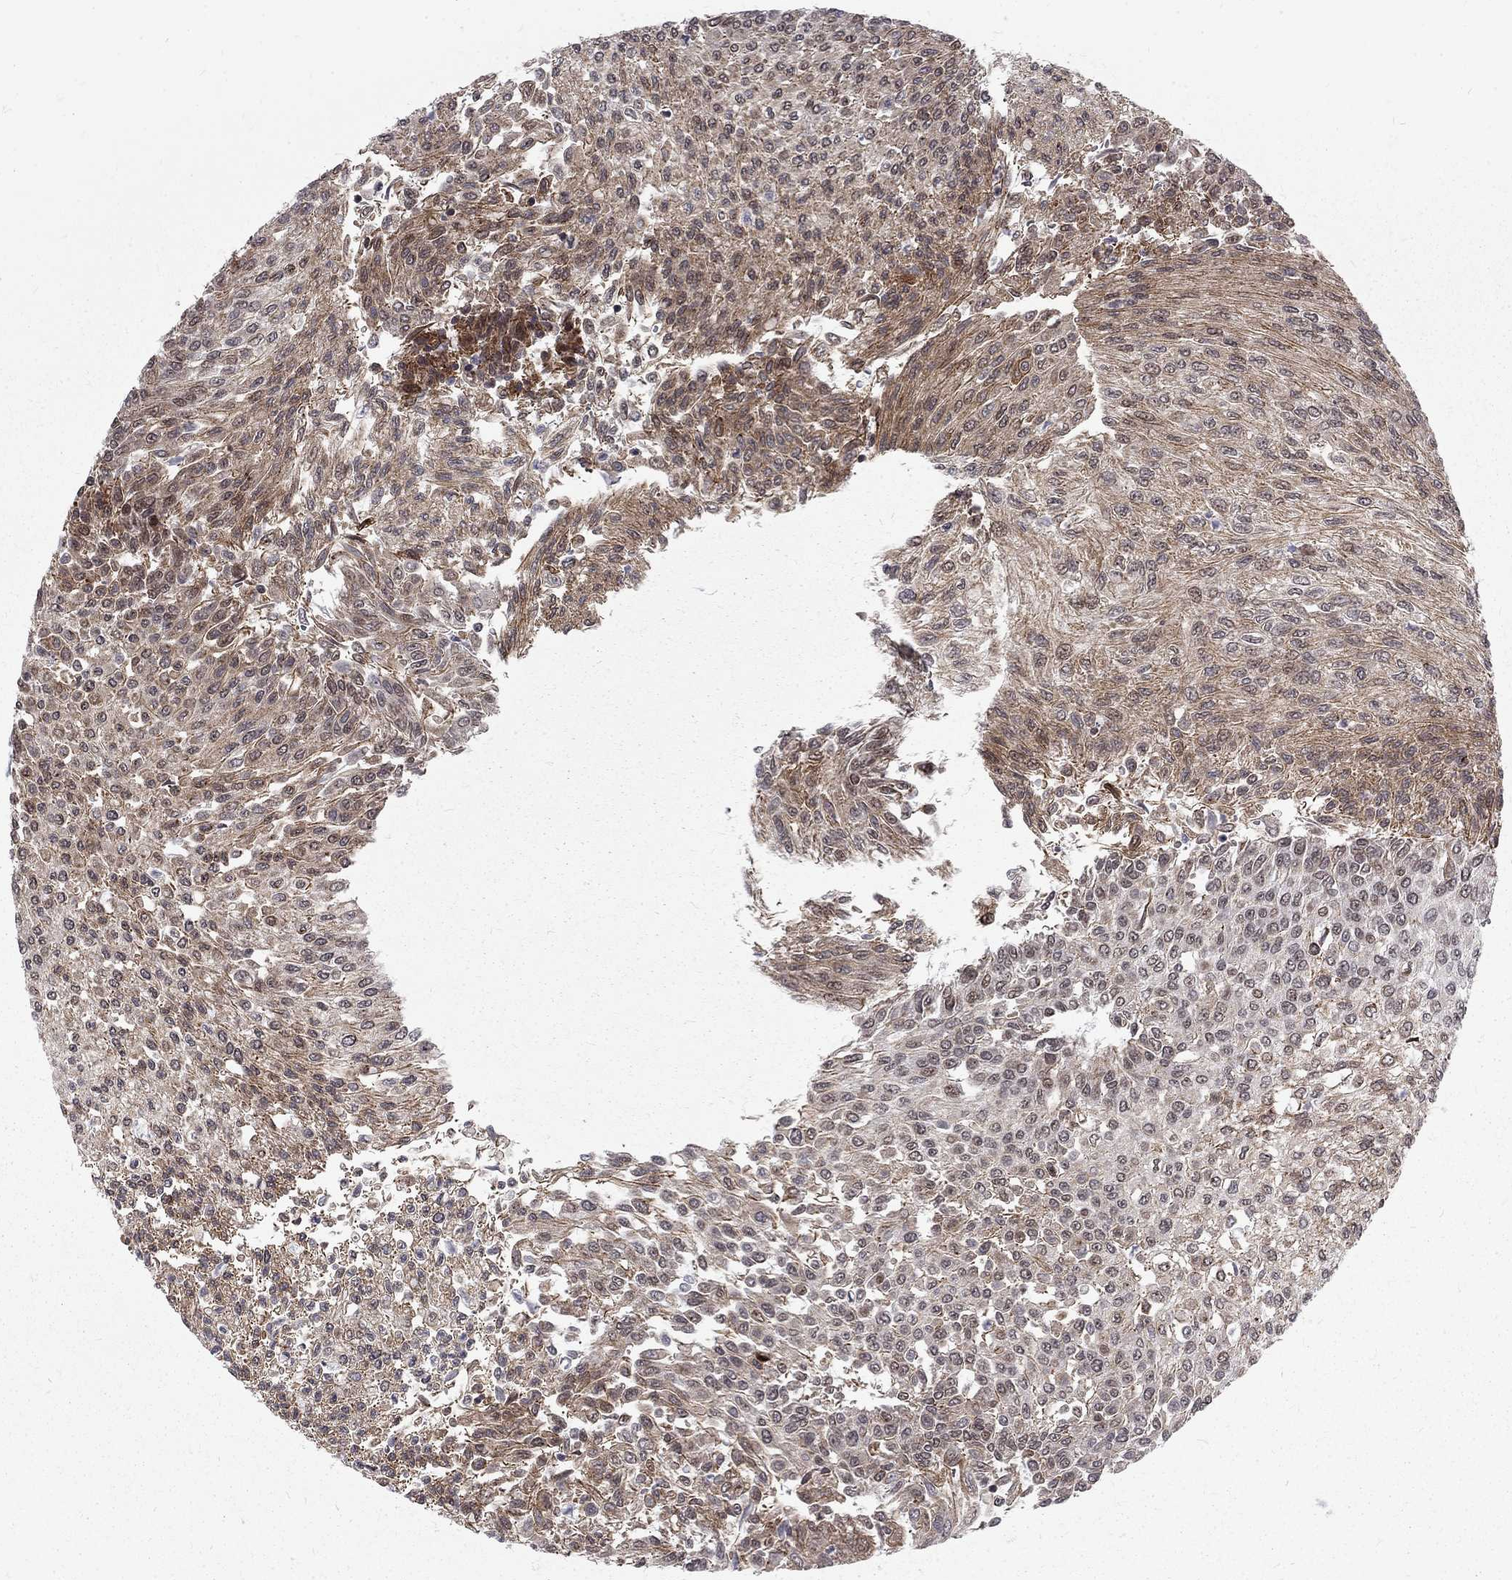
{"staining": {"intensity": "moderate", "quantity": "<25%", "location": "cytoplasmic/membranous"}, "tissue": "urothelial cancer", "cell_type": "Tumor cells", "image_type": "cancer", "snomed": [{"axis": "morphology", "description": "Urothelial carcinoma, Low grade"}, {"axis": "topography", "description": "Urinary bladder"}], "caption": "Immunohistochemical staining of human urothelial cancer shows low levels of moderate cytoplasmic/membranous expression in about <25% of tumor cells. The staining was performed using DAB, with brown indicating positive protein expression. Nuclei are stained blue with hematoxylin.", "gene": "TCEAL1", "patient": {"sex": "male", "age": 78}}